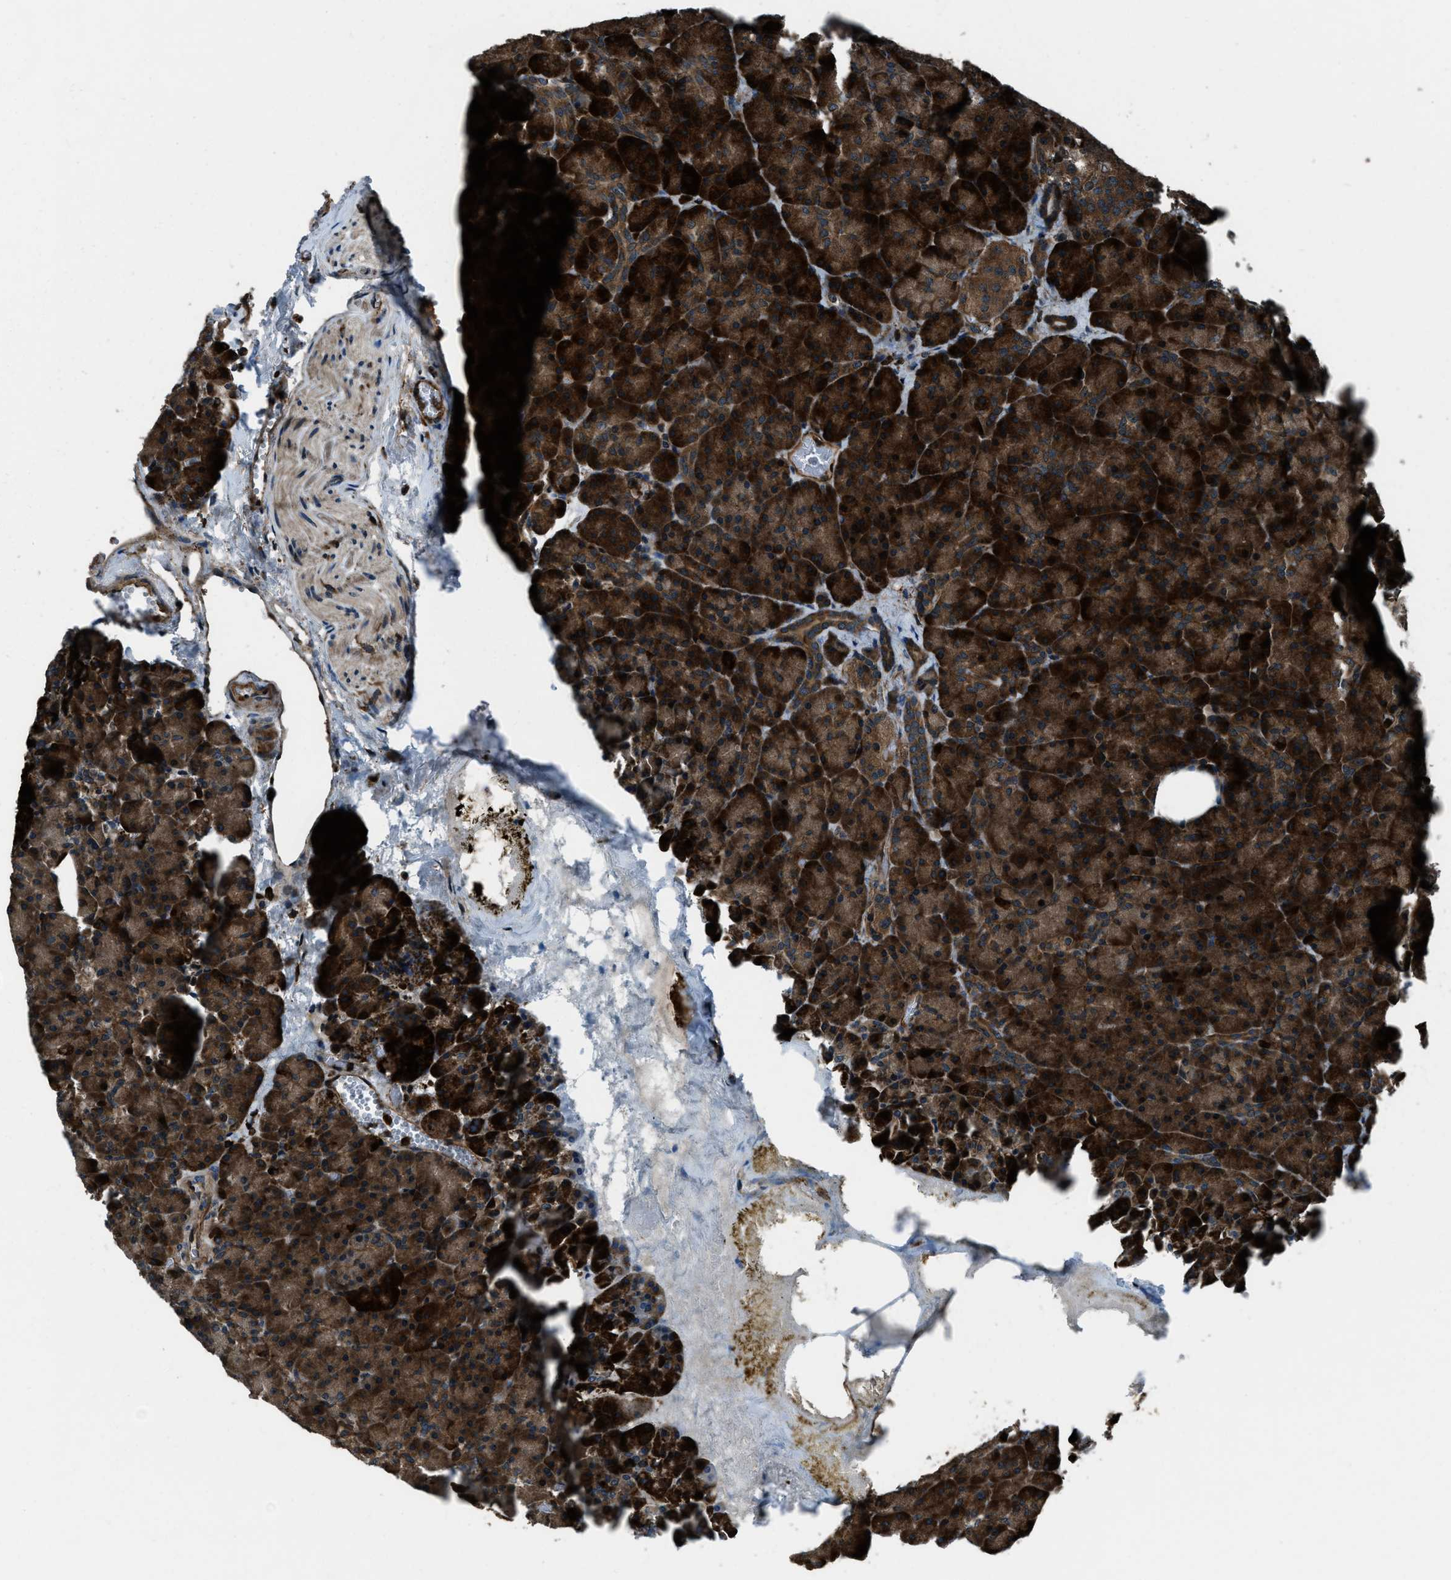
{"staining": {"intensity": "strong", "quantity": ">75%", "location": "cytoplasmic/membranous"}, "tissue": "pancreas", "cell_type": "Exocrine glandular cells", "image_type": "normal", "snomed": [{"axis": "morphology", "description": "Normal tissue, NOS"}, {"axis": "morphology", "description": "Carcinoid, malignant, NOS"}, {"axis": "topography", "description": "Pancreas"}], "caption": "A high amount of strong cytoplasmic/membranous expression is identified in about >75% of exocrine glandular cells in normal pancreas.", "gene": "SNX30", "patient": {"sex": "female", "age": 35}}